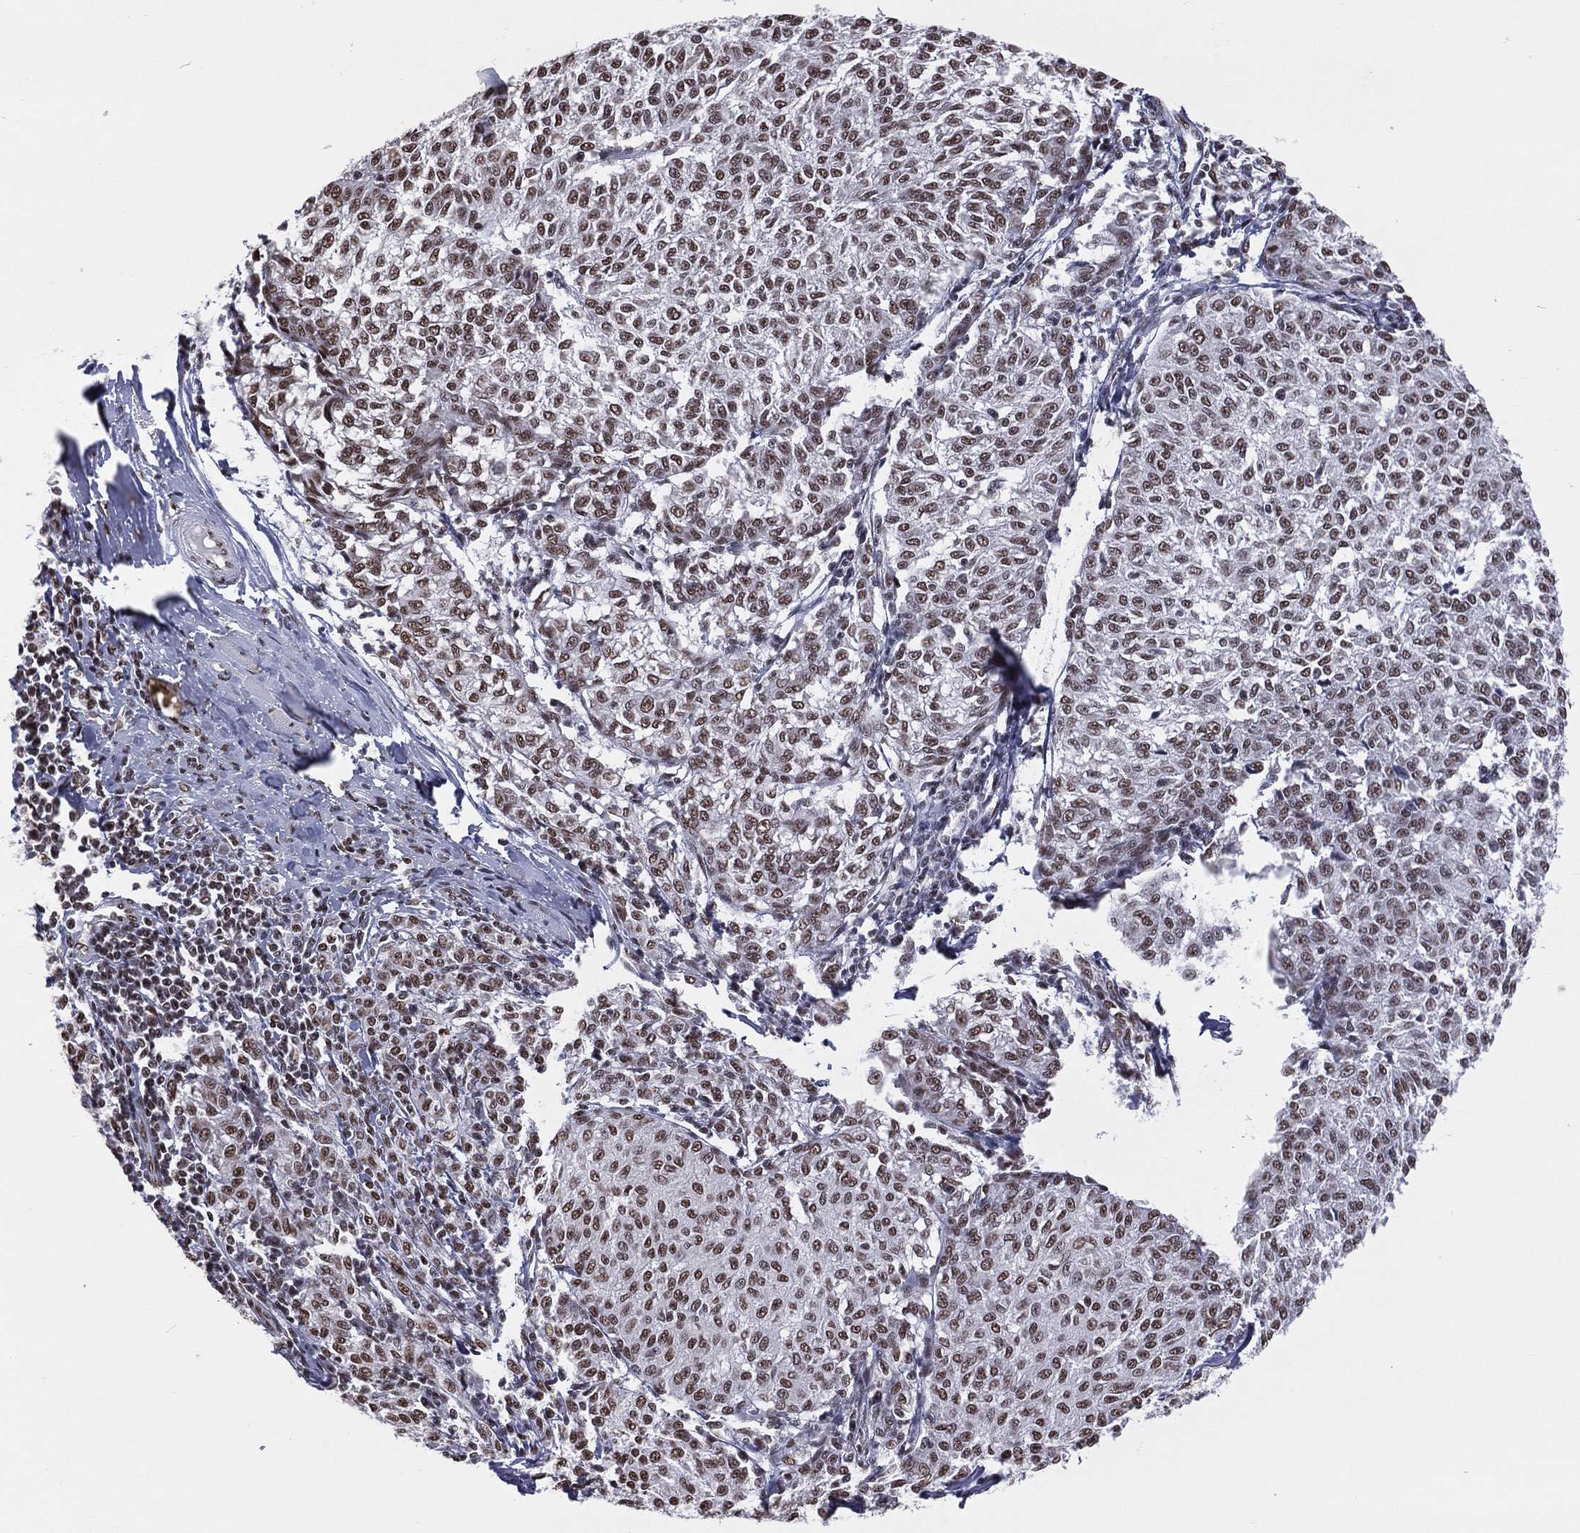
{"staining": {"intensity": "moderate", "quantity": ">75%", "location": "nuclear"}, "tissue": "melanoma", "cell_type": "Tumor cells", "image_type": "cancer", "snomed": [{"axis": "morphology", "description": "Malignant melanoma, NOS"}, {"axis": "topography", "description": "Skin"}], "caption": "Human melanoma stained with a brown dye displays moderate nuclear positive positivity in approximately >75% of tumor cells.", "gene": "ZNF7", "patient": {"sex": "female", "age": 72}}